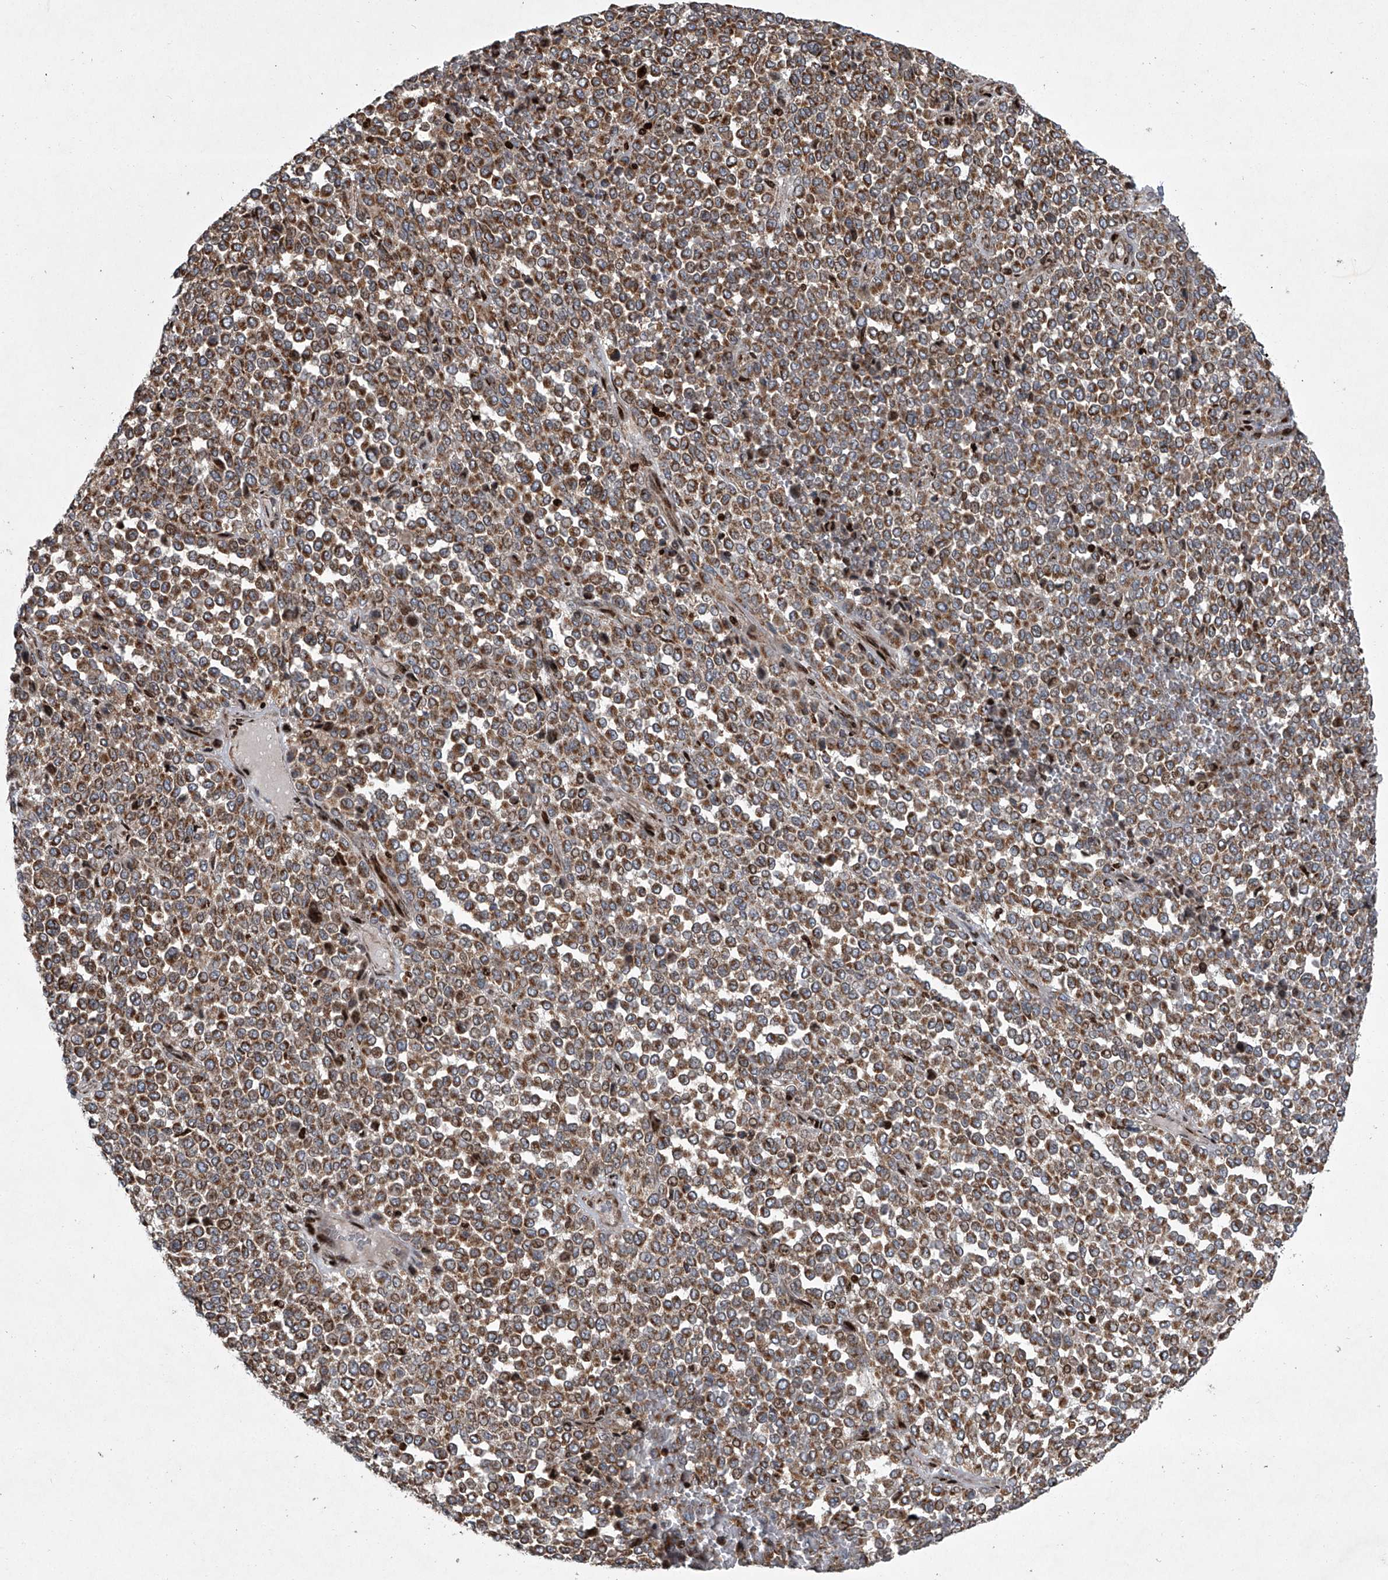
{"staining": {"intensity": "moderate", "quantity": ">75%", "location": "cytoplasmic/membranous"}, "tissue": "melanoma", "cell_type": "Tumor cells", "image_type": "cancer", "snomed": [{"axis": "morphology", "description": "Malignant melanoma, Metastatic site"}, {"axis": "topography", "description": "Pancreas"}], "caption": "Immunohistochemistry (IHC) staining of malignant melanoma (metastatic site), which exhibits medium levels of moderate cytoplasmic/membranous positivity in approximately >75% of tumor cells indicating moderate cytoplasmic/membranous protein expression. The staining was performed using DAB (3,3'-diaminobenzidine) (brown) for protein detection and nuclei were counterstained in hematoxylin (blue).", "gene": "STRADA", "patient": {"sex": "female", "age": 30}}